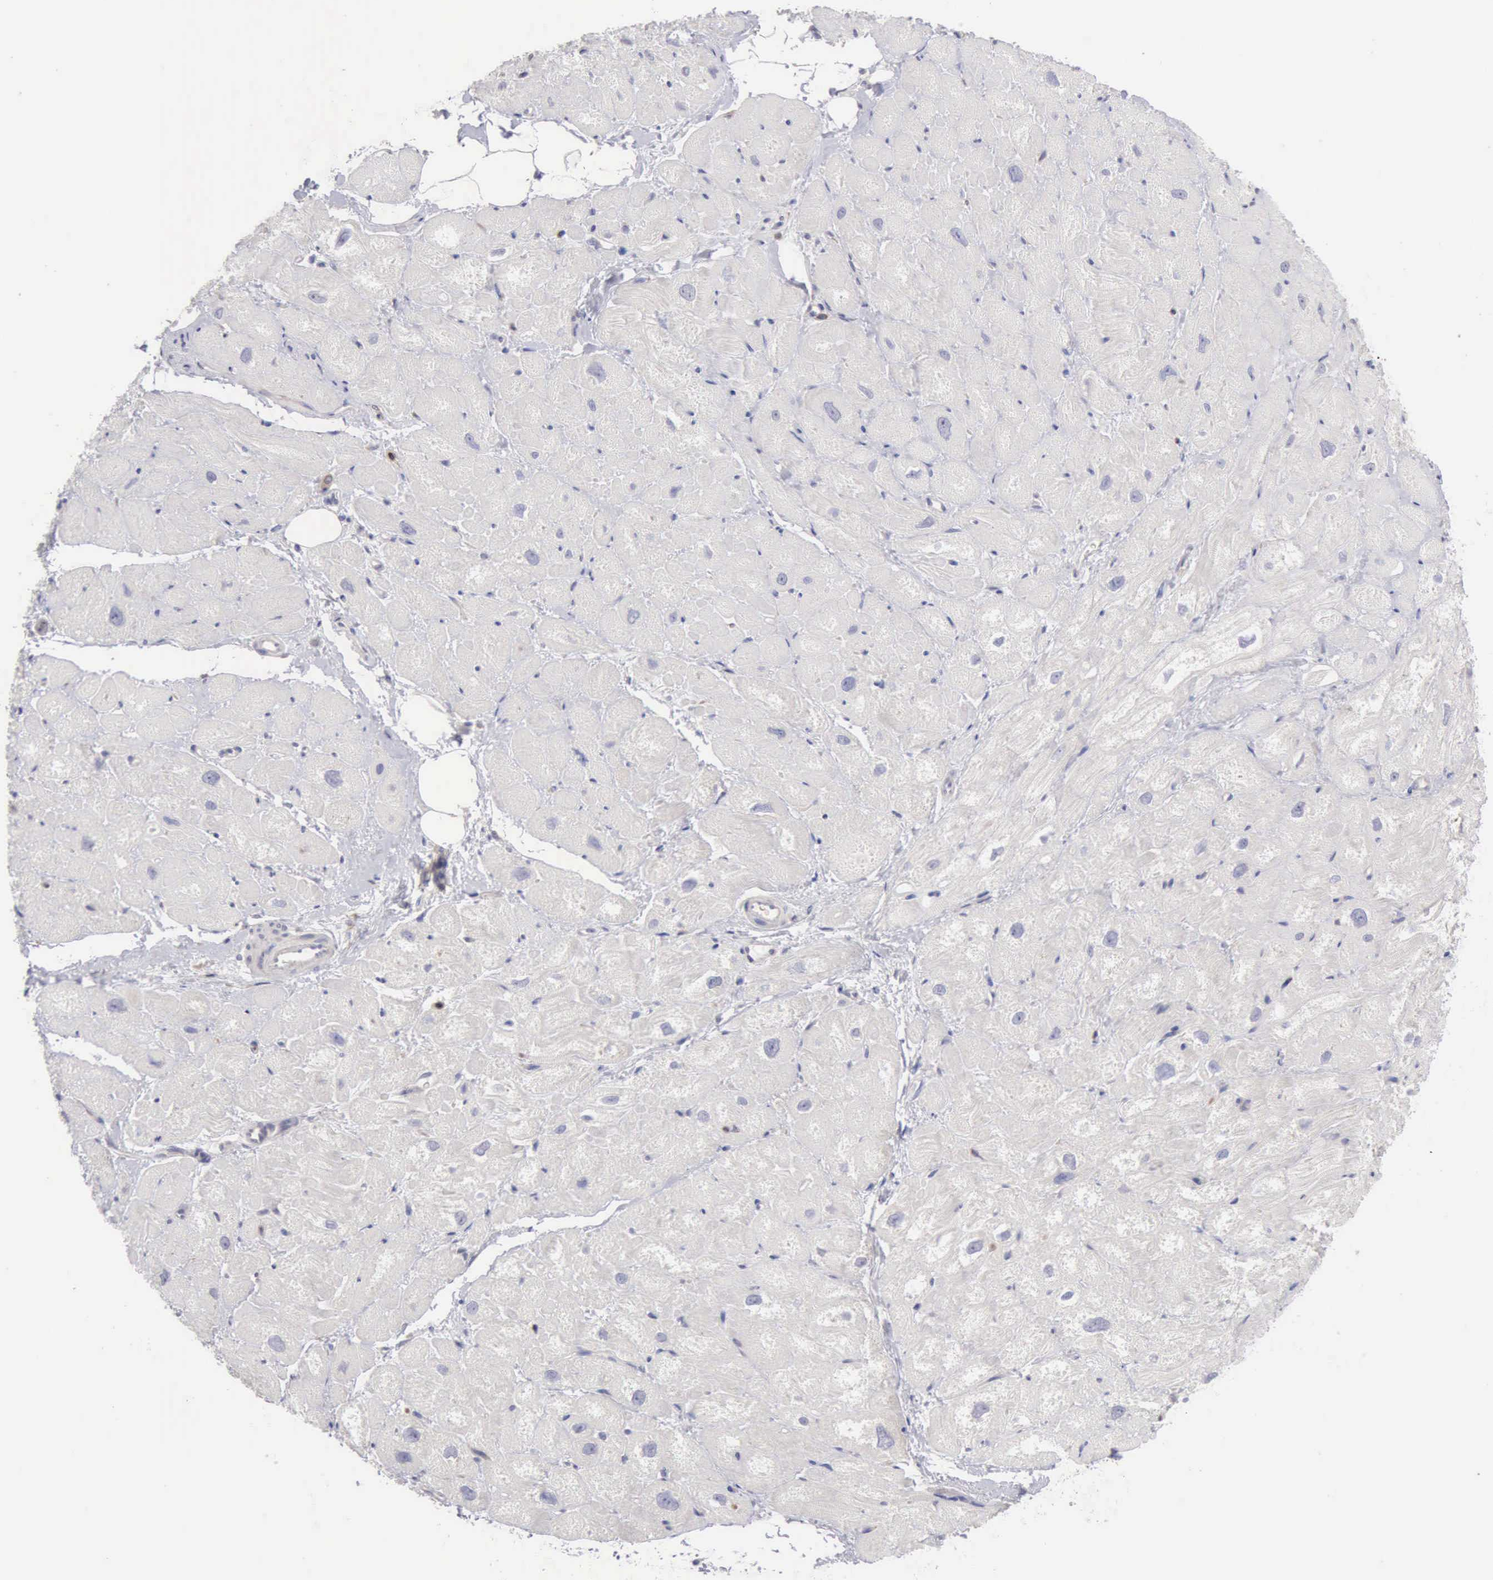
{"staining": {"intensity": "negative", "quantity": "none", "location": "none"}, "tissue": "heart muscle", "cell_type": "Cardiomyocytes", "image_type": "normal", "snomed": [{"axis": "morphology", "description": "Normal tissue, NOS"}, {"axis": "topography", "description": "Heart"}], "caption": "Histopathology image shows no significant protein staining in cardiomyocytes of normal heart muscle. (Stains: DAB (3,3'-diaminobenzidine) immunohistochemistry (IHC) with hematoxylin counter stain, Microscopy: brightfield microscopy at high magnification).", "gene": "SASH3", "patient": {"sex": "male", "age": 49}}